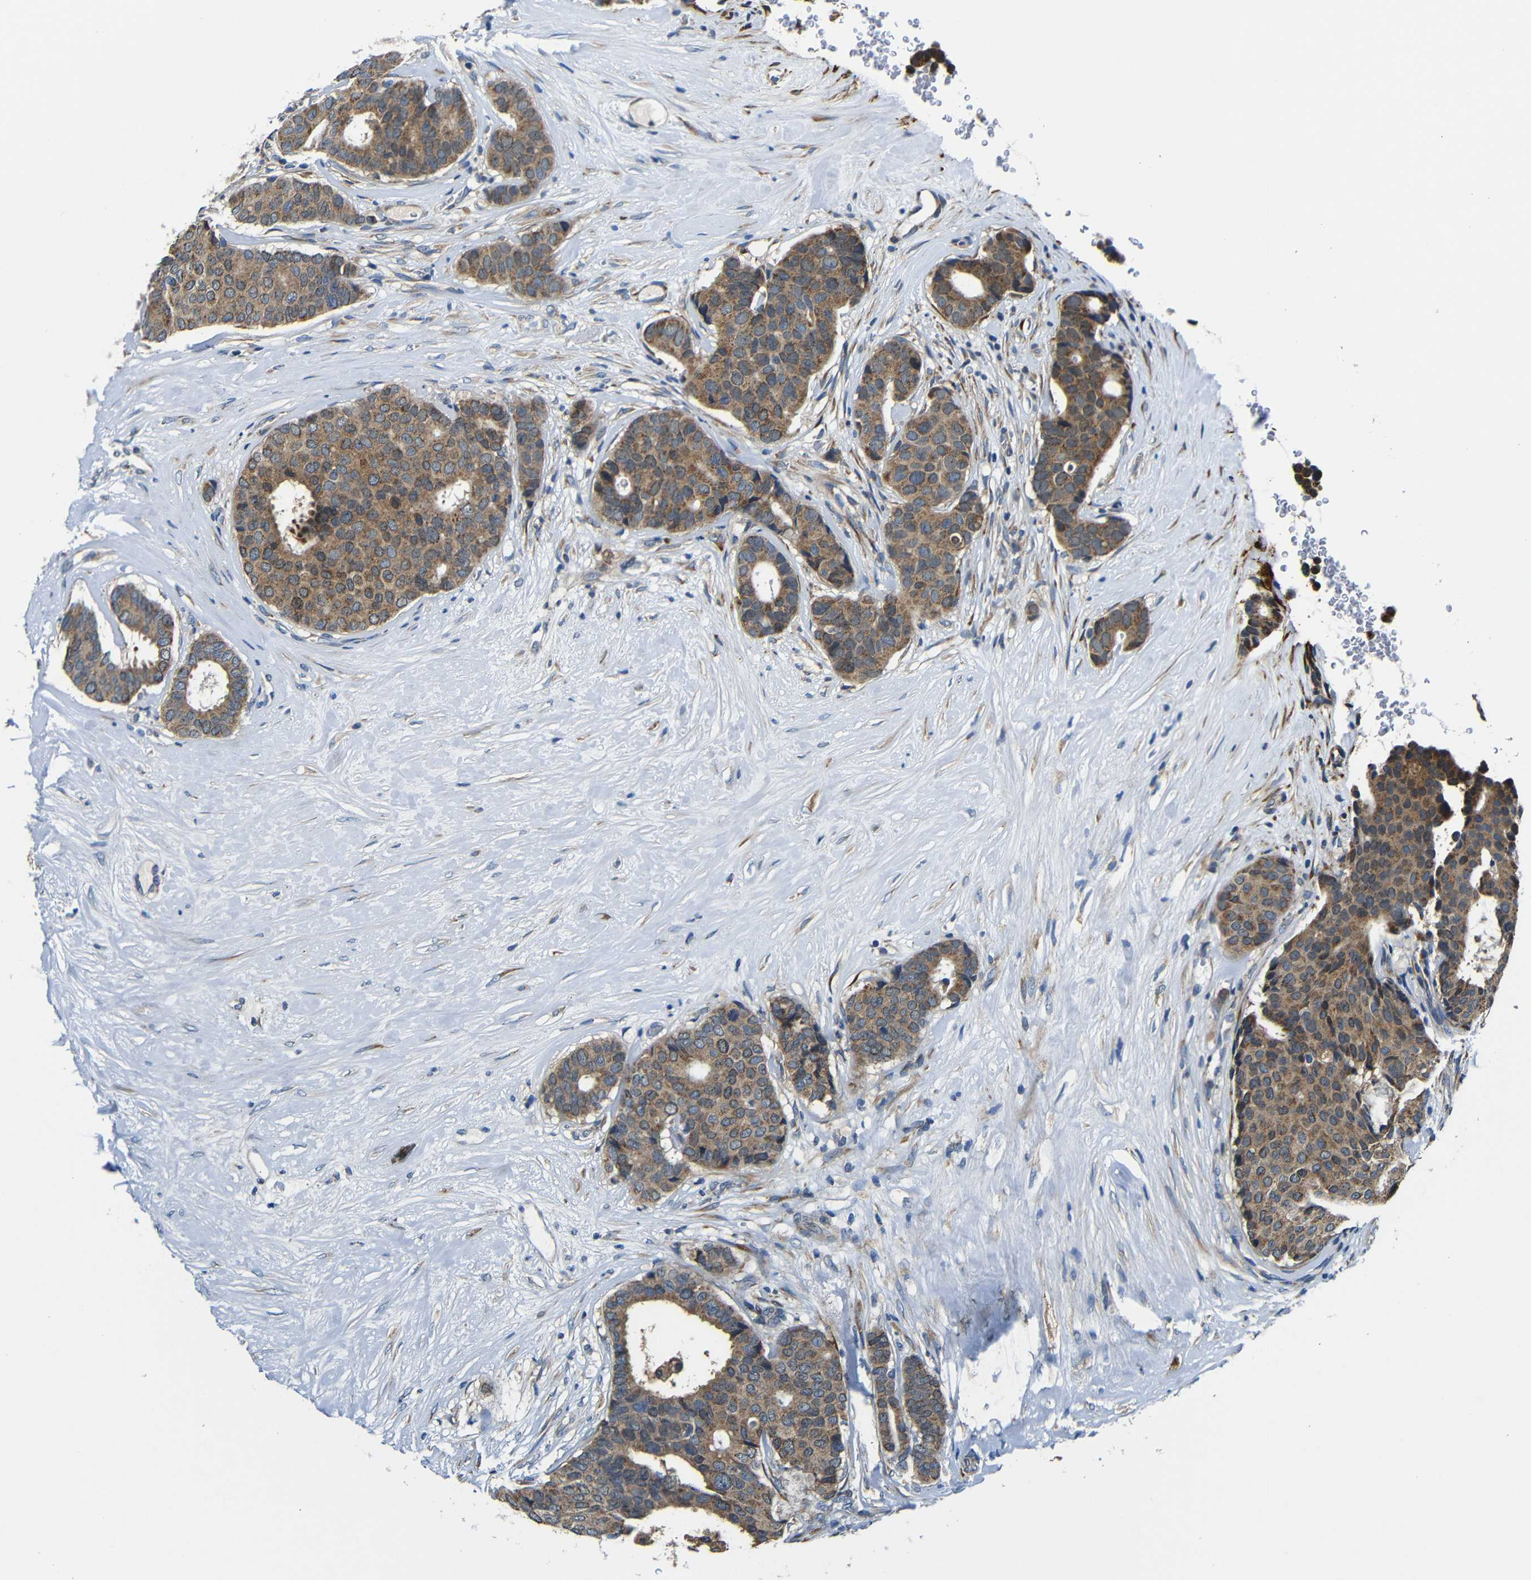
{"staining": {"intensity": "moderate", "quantity": ">75%", "location": "cytoplasmic/membranous"}, "tissue": "breast cancer", "cell_type": "Tumor cells", "image_type": "cancer", "snomed": [{"axis": "morphology", "description": "Duct carcinoma"}, {"axis": "topography", "description": "Breast"}], "caption": "This is an image of immunohistochemistry staining of breast cancer, which shows moderate positivity in the cytoplasmic/membranous of tumor cells.", "gene": "FKBP14", "patient": {"sex": "female", "age": 75}}